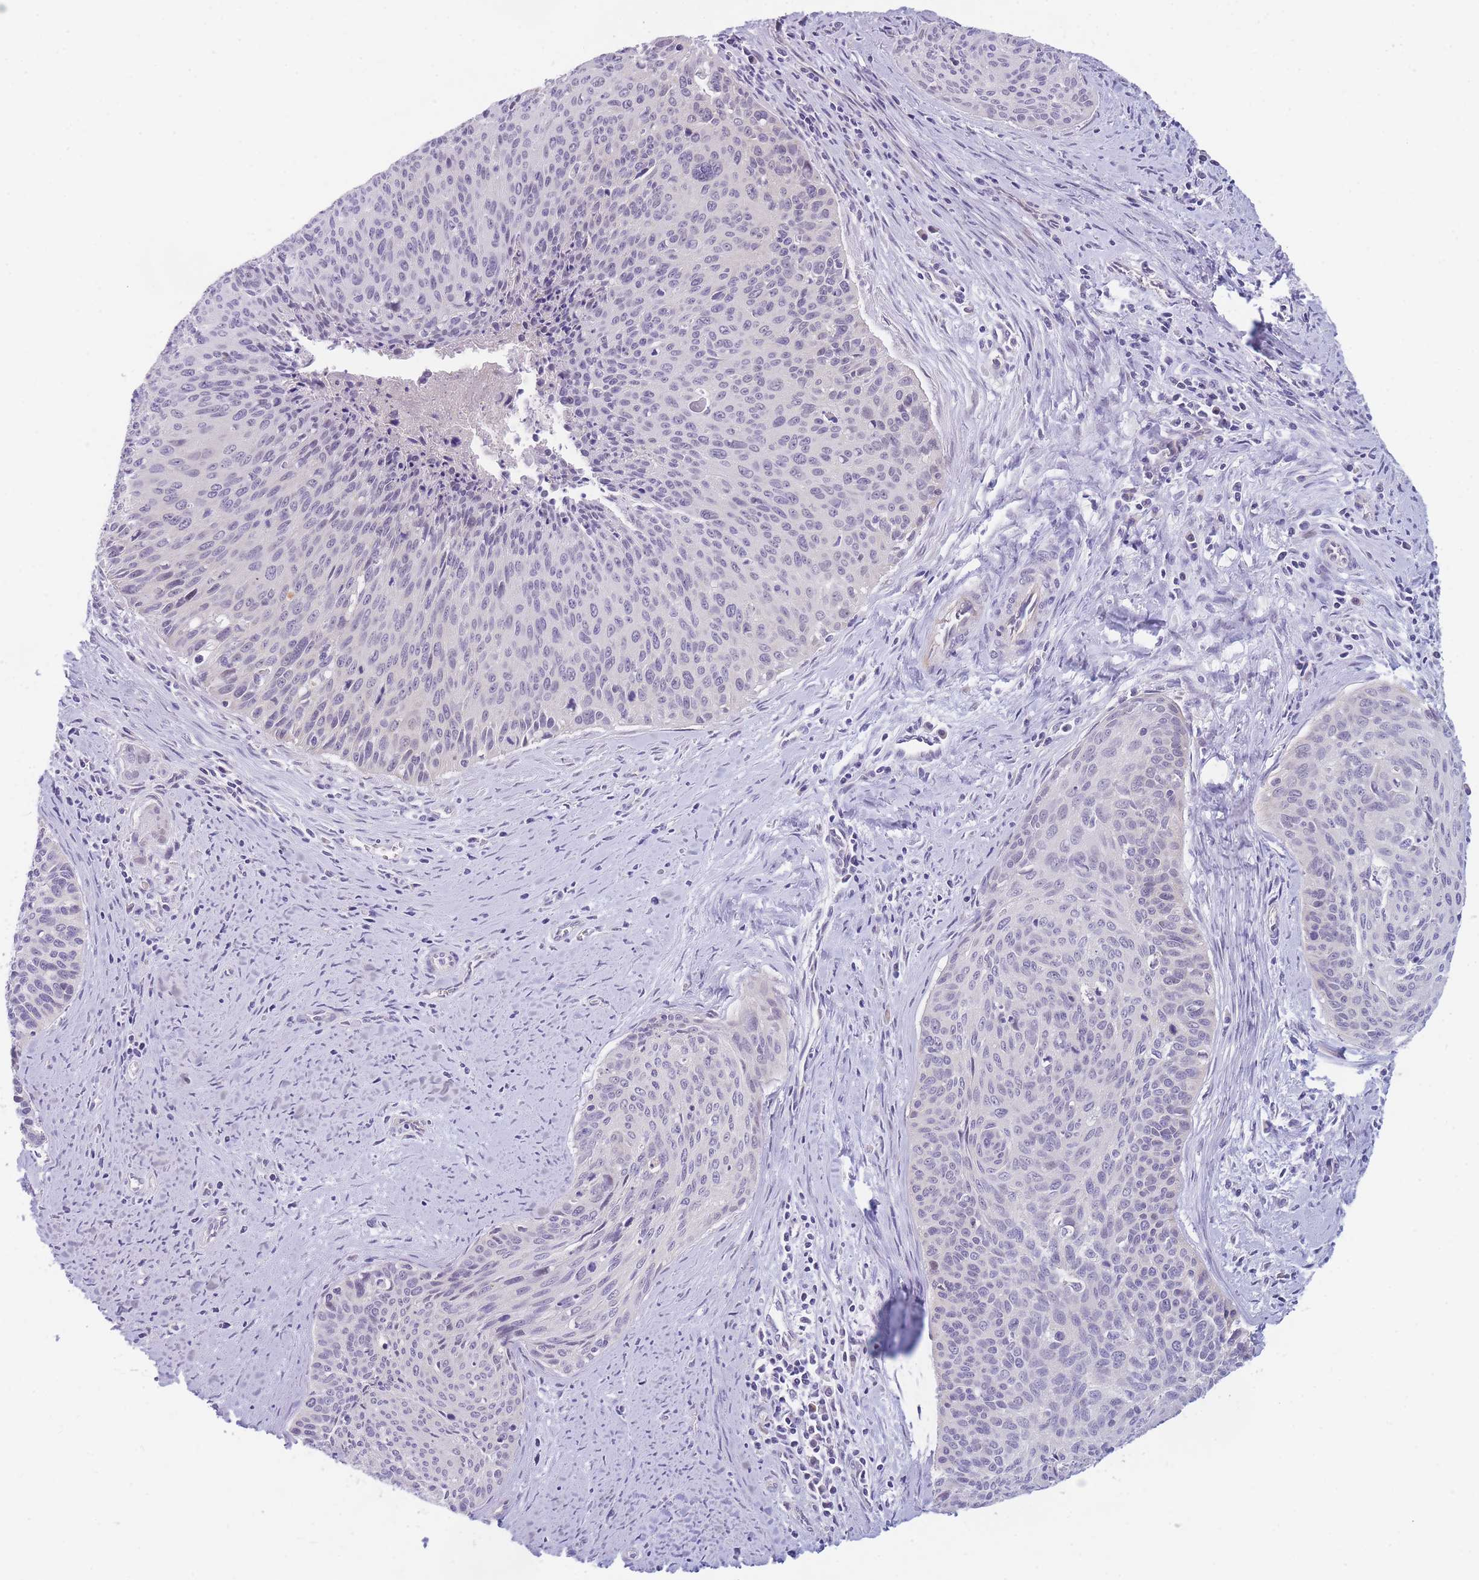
{"staining": {"intensity": "negative", "quantity": "none", "location": "none"}, "tissue": "cervical cancer", "cell_type": "Tumor cells", "image_type": "cancer", "snomed": [{"axis": "morphology", "description": "Squamous cell carcinoma, NOS"}, {"axis": "topography", "description": "Cervix"}], "caption": "Squamous cell carcinoma (cervical) was stained to show a protein in brown. There is no significant positivity in tumor cells. (DAB immunohistochemistry (IHC) visualized using brightfield microscopy, high magnification).", "gene": "DDX49", "patient": {"sex": "female", "age": 55}}